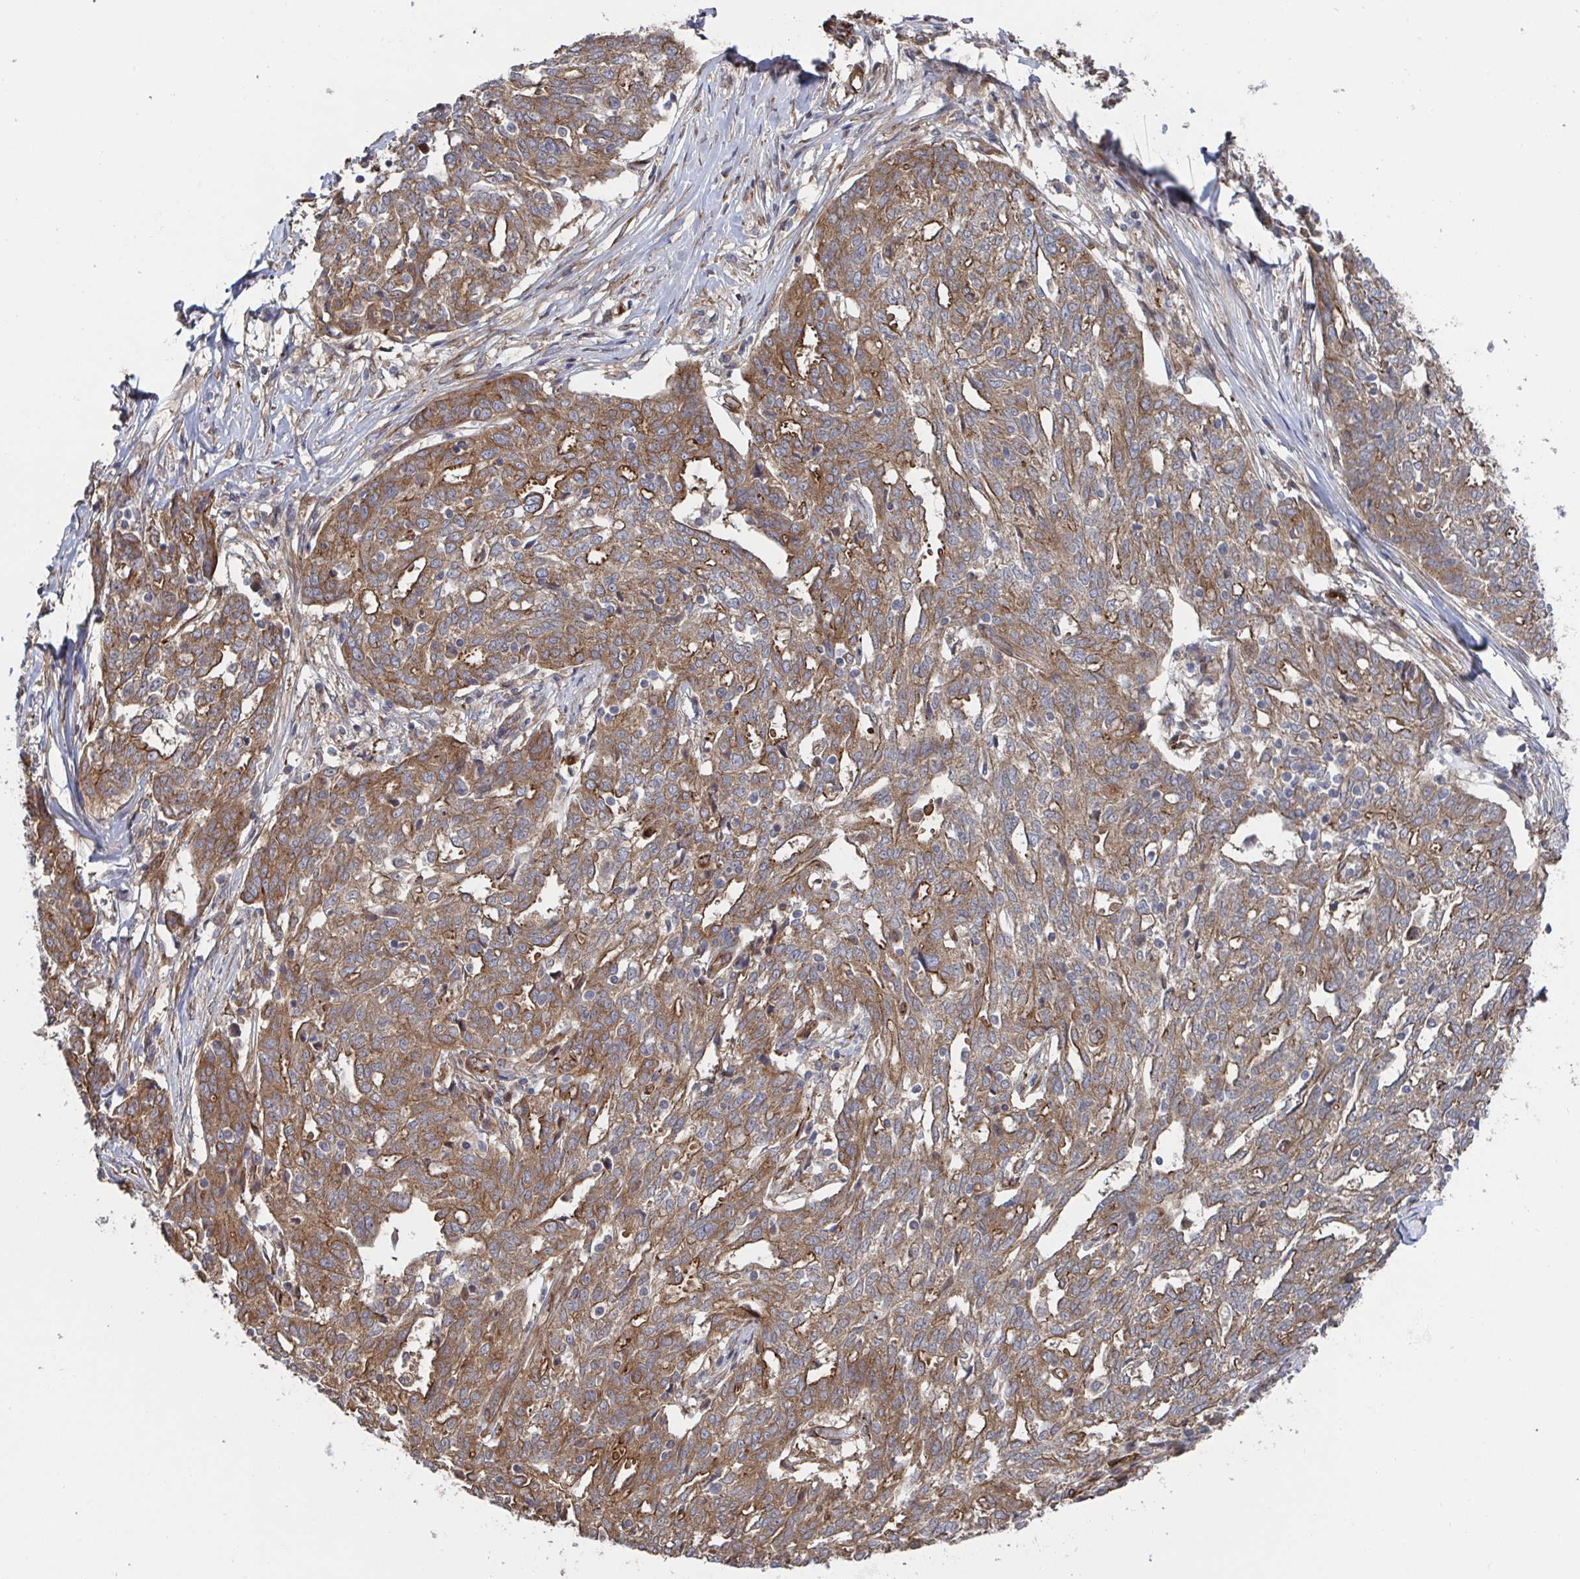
{"staining": {"intensity": "moderate", "quantity": ">75%", "location": "cytoplasmic/membranous"}, "tissue": "ovarian cancer", "cell_type": "Tumor cells", "image_type": "cancer", "snomed": [{"axis": "morphology", "description": "Cystadenocarcinoma, serous, NOS"}, {"axis": "topography", "description": "Ovary"}], "caption": "A micrograph of ovarian cancer stained for a protein reveals moderate cytoplasmic/membranous brown staining in tumor cells.", "gene": "DVL3", "patient": {"sex": "female", "age": 67}}